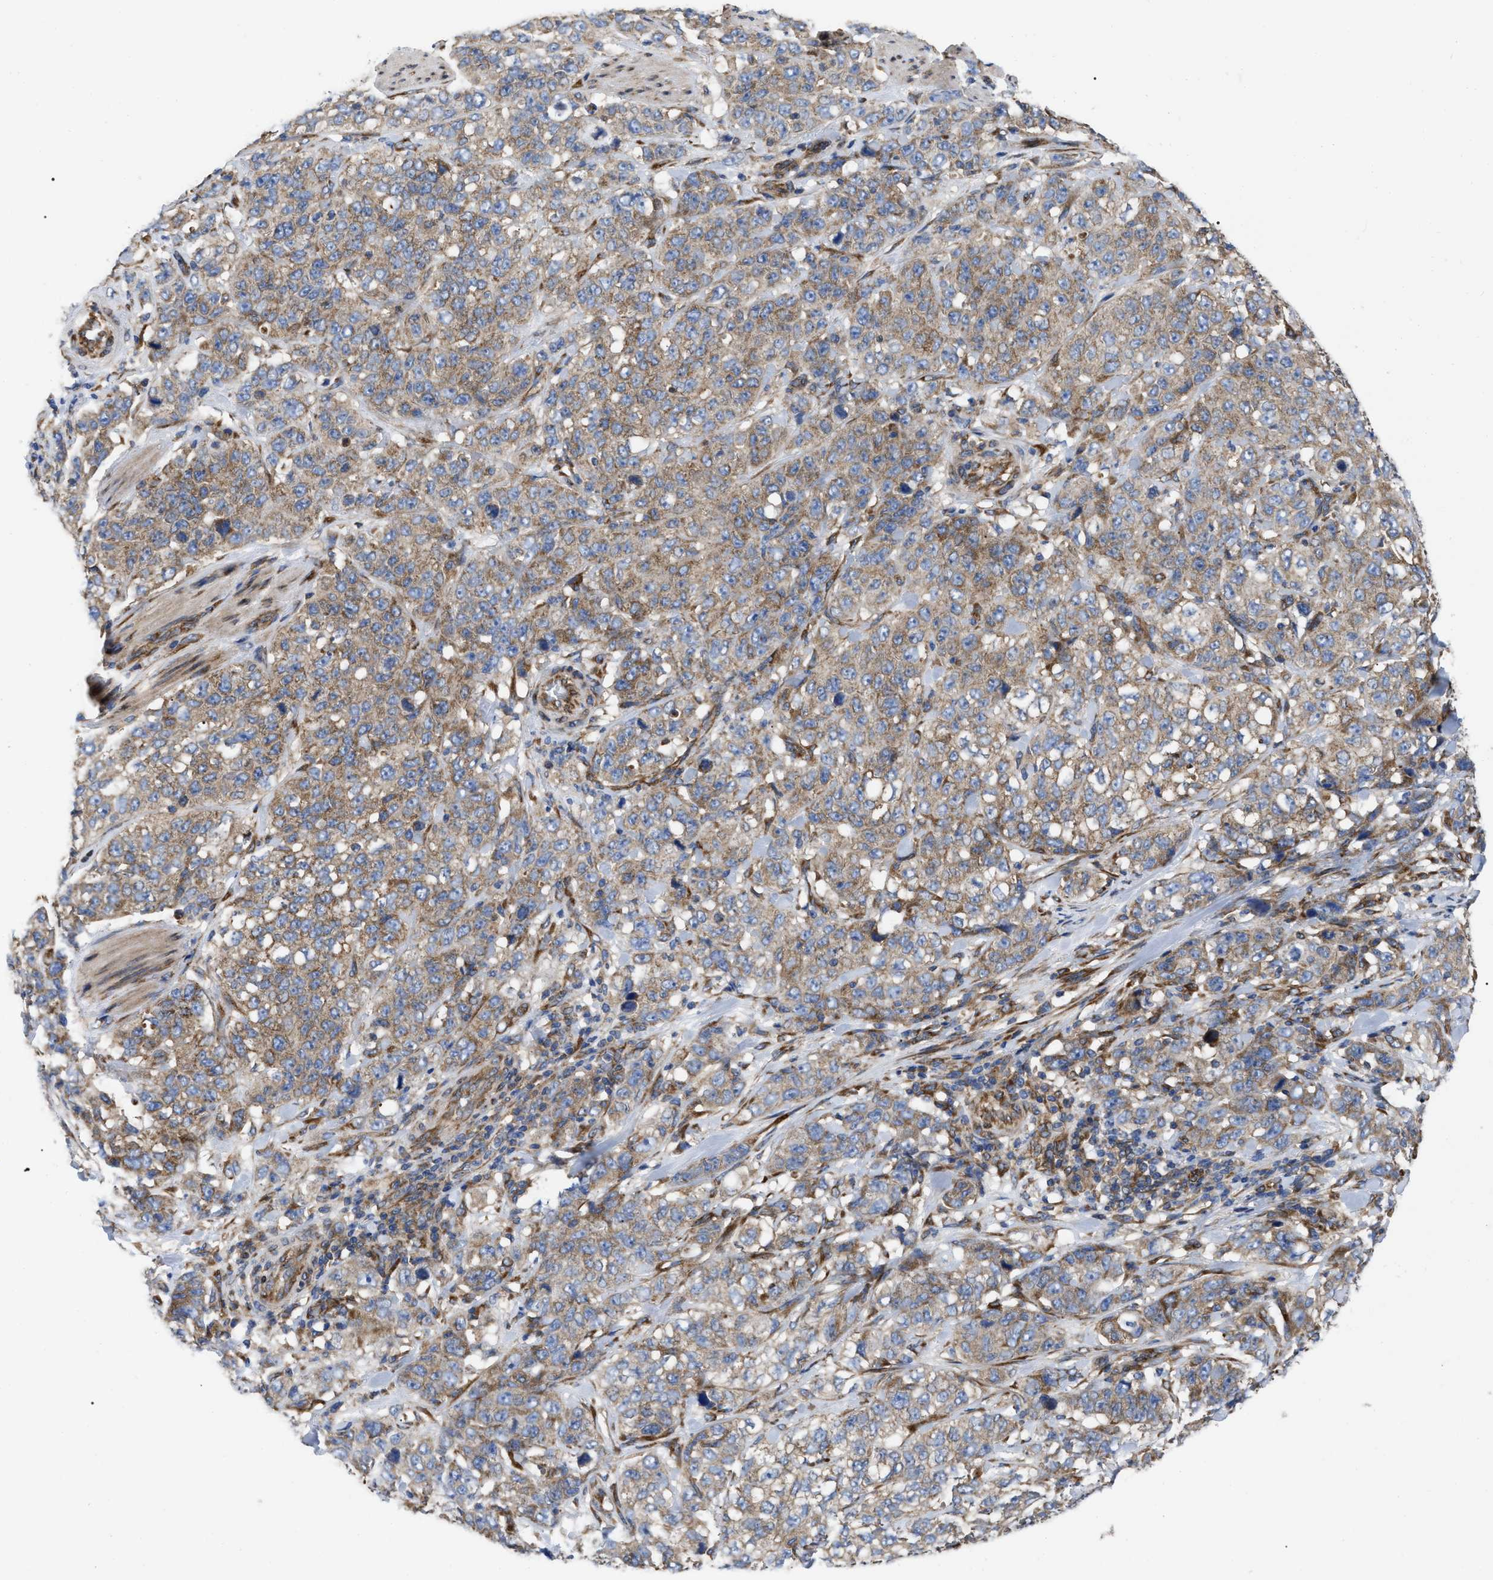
{"staining": {"intensity": "moderate", "quantity": ">75%", "location": "cytoplasmic/membranous"}, "tissue": "stomach cancer", "cell_type": "Tumor cells", "image_type": "cancer", "snomed": [{"axis": "morphology", "description": "Adenocarcinoma, NOS"}, {"axis": "topography", "description": "Stomach"}], "caption": "This is a histology image of IHC staining of adenocarcinoma (stomach), which shows moderate staining in the cytoplasmic/membranous of tumor cells.", "gene": "FAM120A", "patient": {"sex": "male", "age": 48}}